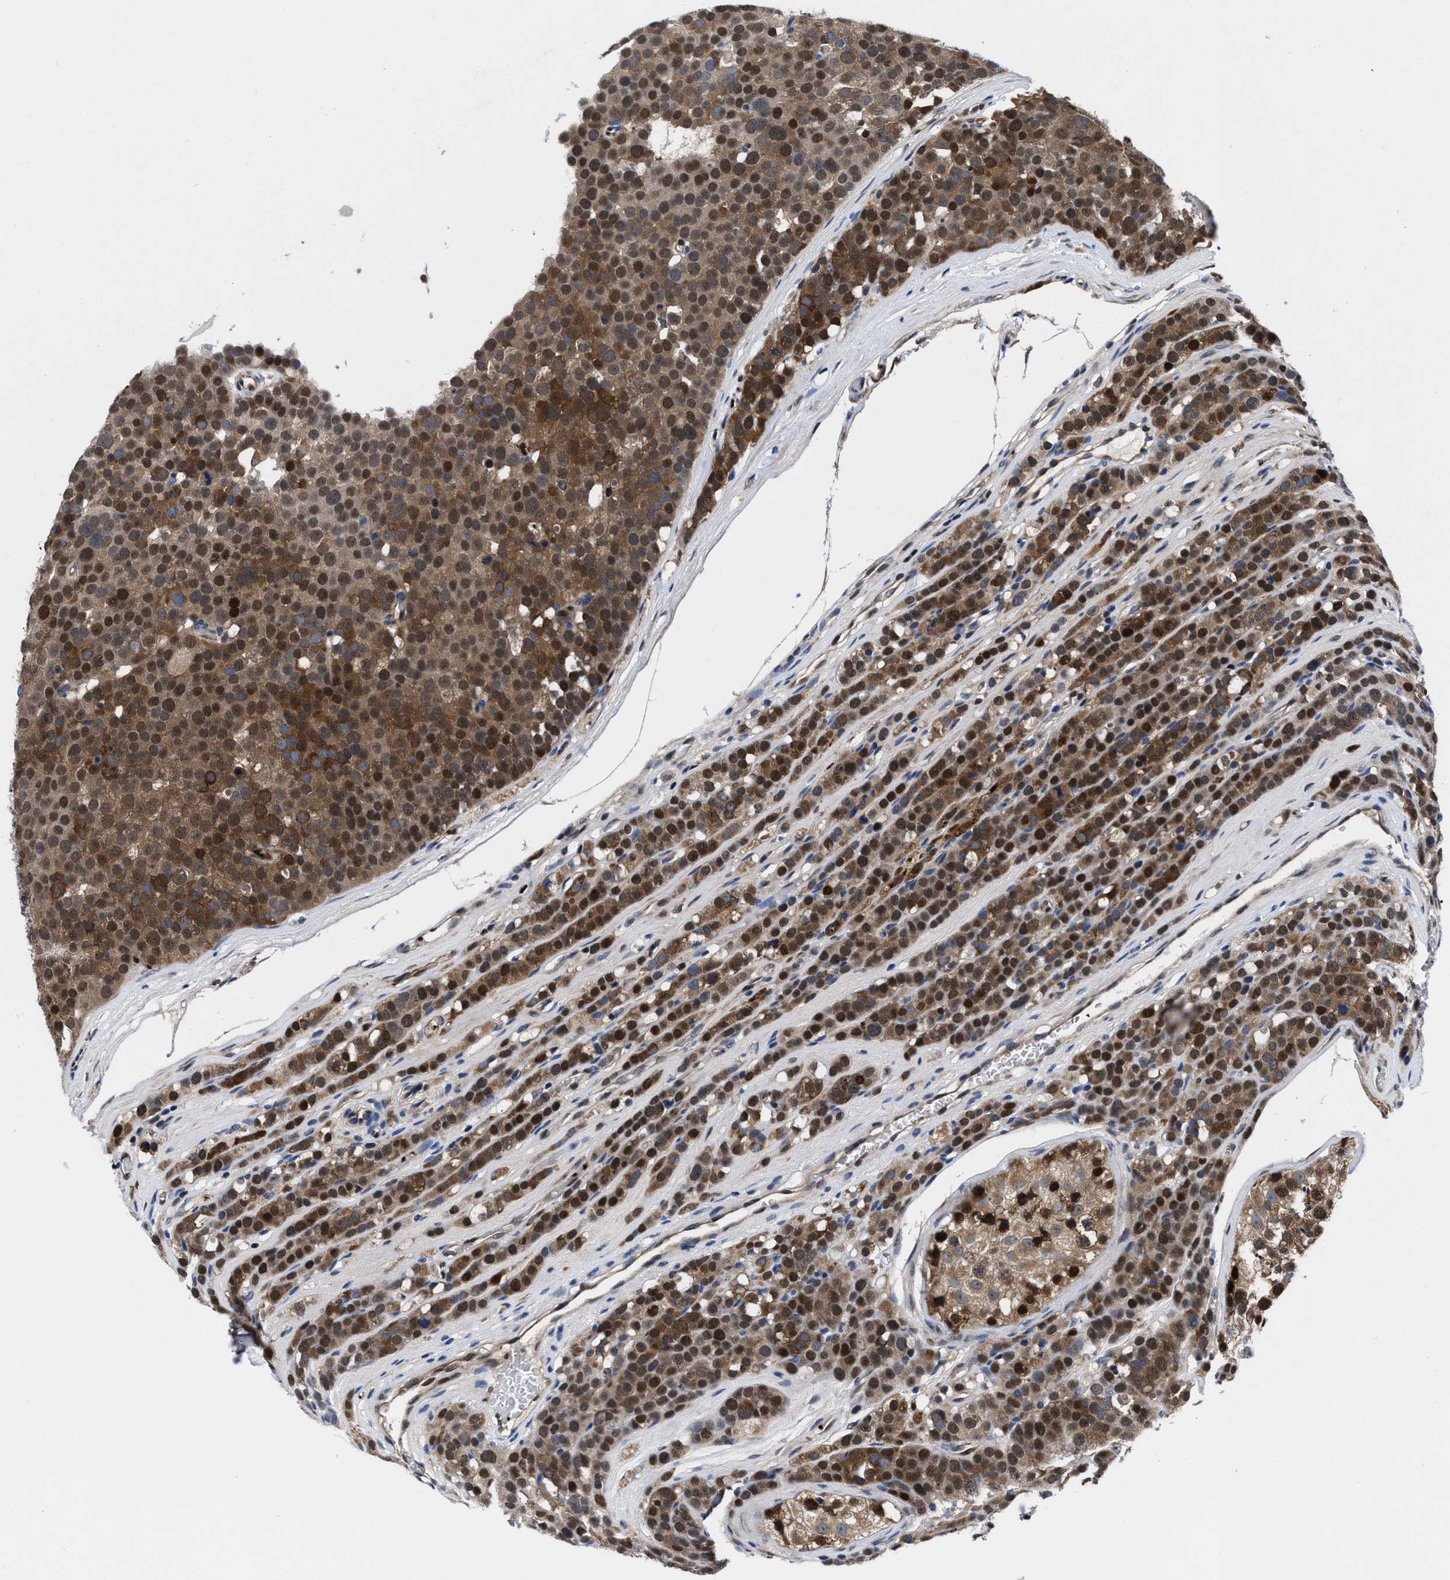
{"staining": {"intensity": "moderate", "quantity": ">75%", "location": "cytoplasmic/membranous,nuclear"}, "tissue": "testis cancer", "cell_type": "Tumor cells", "image_type": "cancer", "snomed": [{"axis": "morphology", "description": "Seminoma, NOS"}, {"axis": "topography", "description": "Testis"}], "caption": "Immunohistochemical staining of human seminoma (testis) shows medium levels of moderate cytoplasmic/membranous and nuclear expression in about >75% of tumor cells.", "gene": "ACLY", "patient": {"sex": "male", "age": 71}}